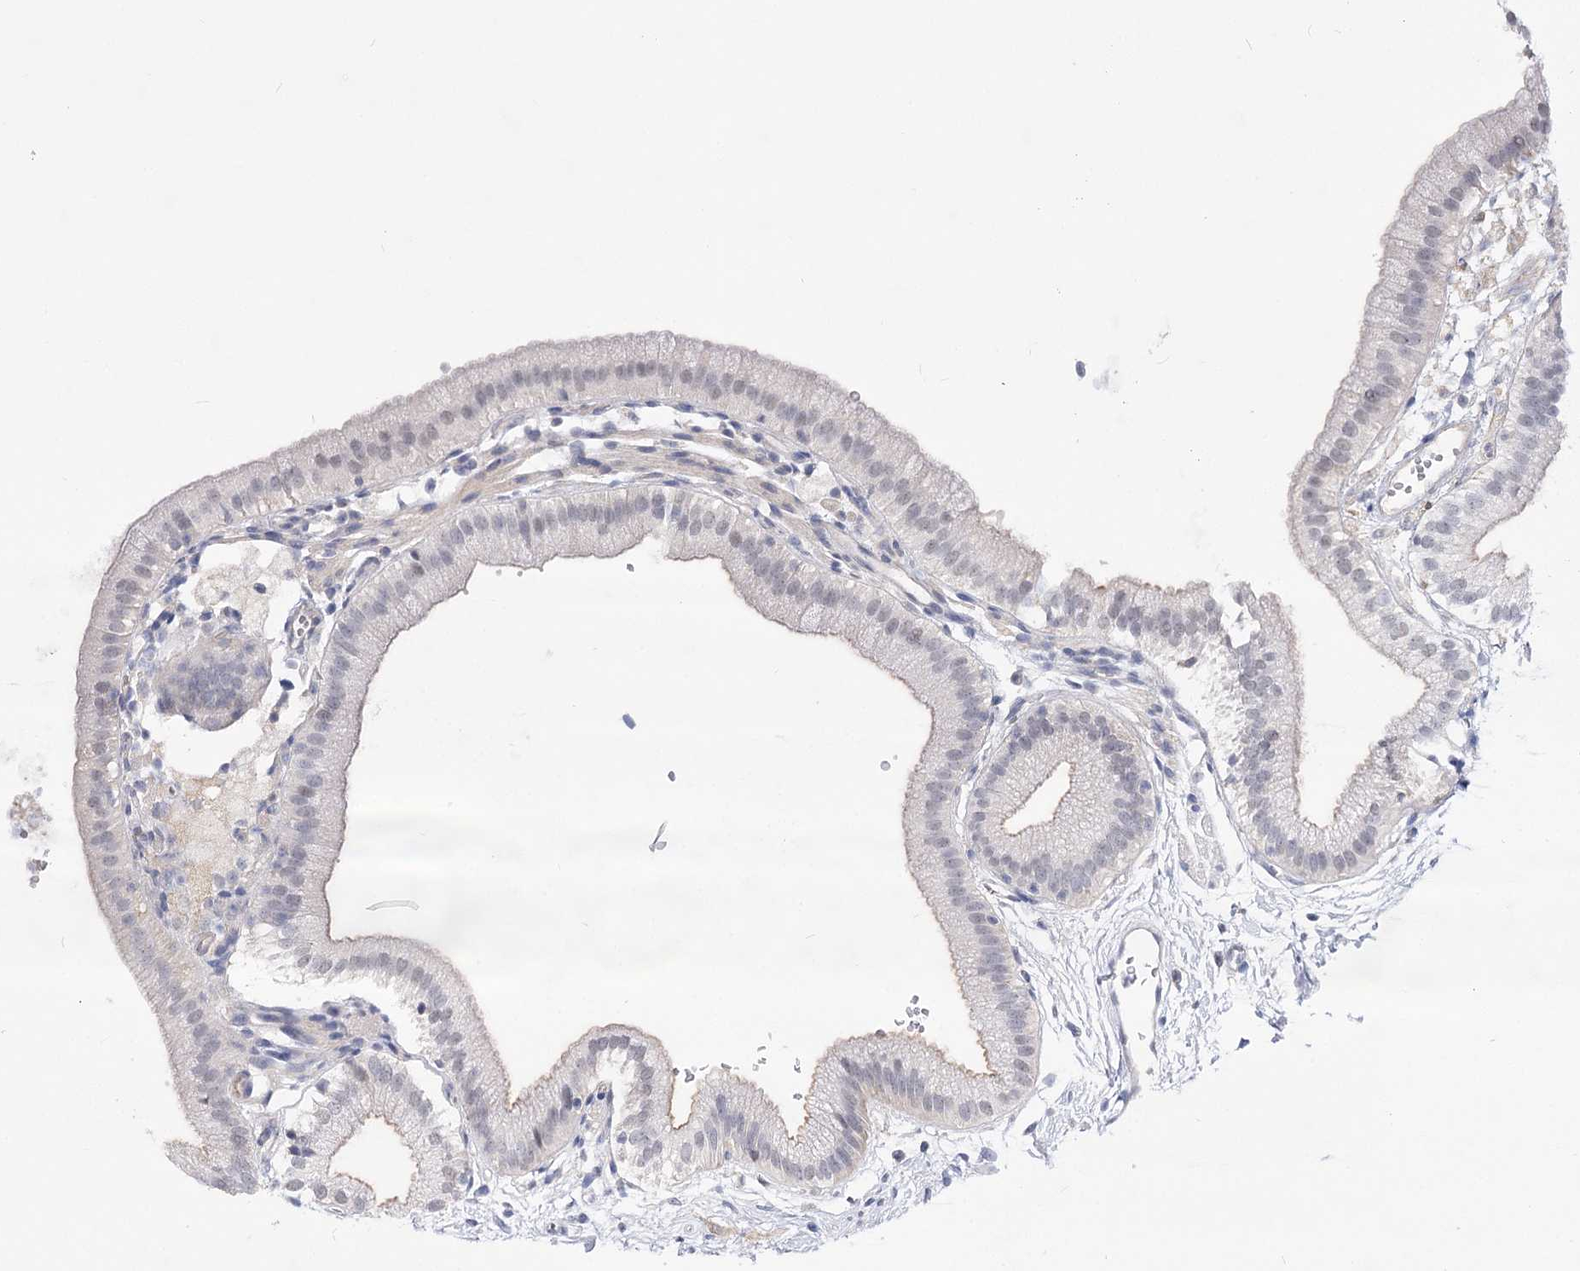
{"staining": {"intensity": "weak", "quantity": "<25%", "location": "nuclear"}, "tissue": "gallbladder", "cell_type": "Glandular cells", "image_type": "normal", "snomed": [{"axis": "morphology", "description": "Normal tissue, NOS"}, {"axis": "topography", "description": "Gallbladder"}], "caption": "IHC micrograph of normal human gallbladder stained for a protein (brown), which demonstrates no expression in glandular cells. (DAB (3,3'-diaminobenzidine) immunohistochemistry (IHC) visualized using brightfield microscopy, high magnification).", "gene": "ATP10B", "patient": {"sex": "male", "age": 55}}